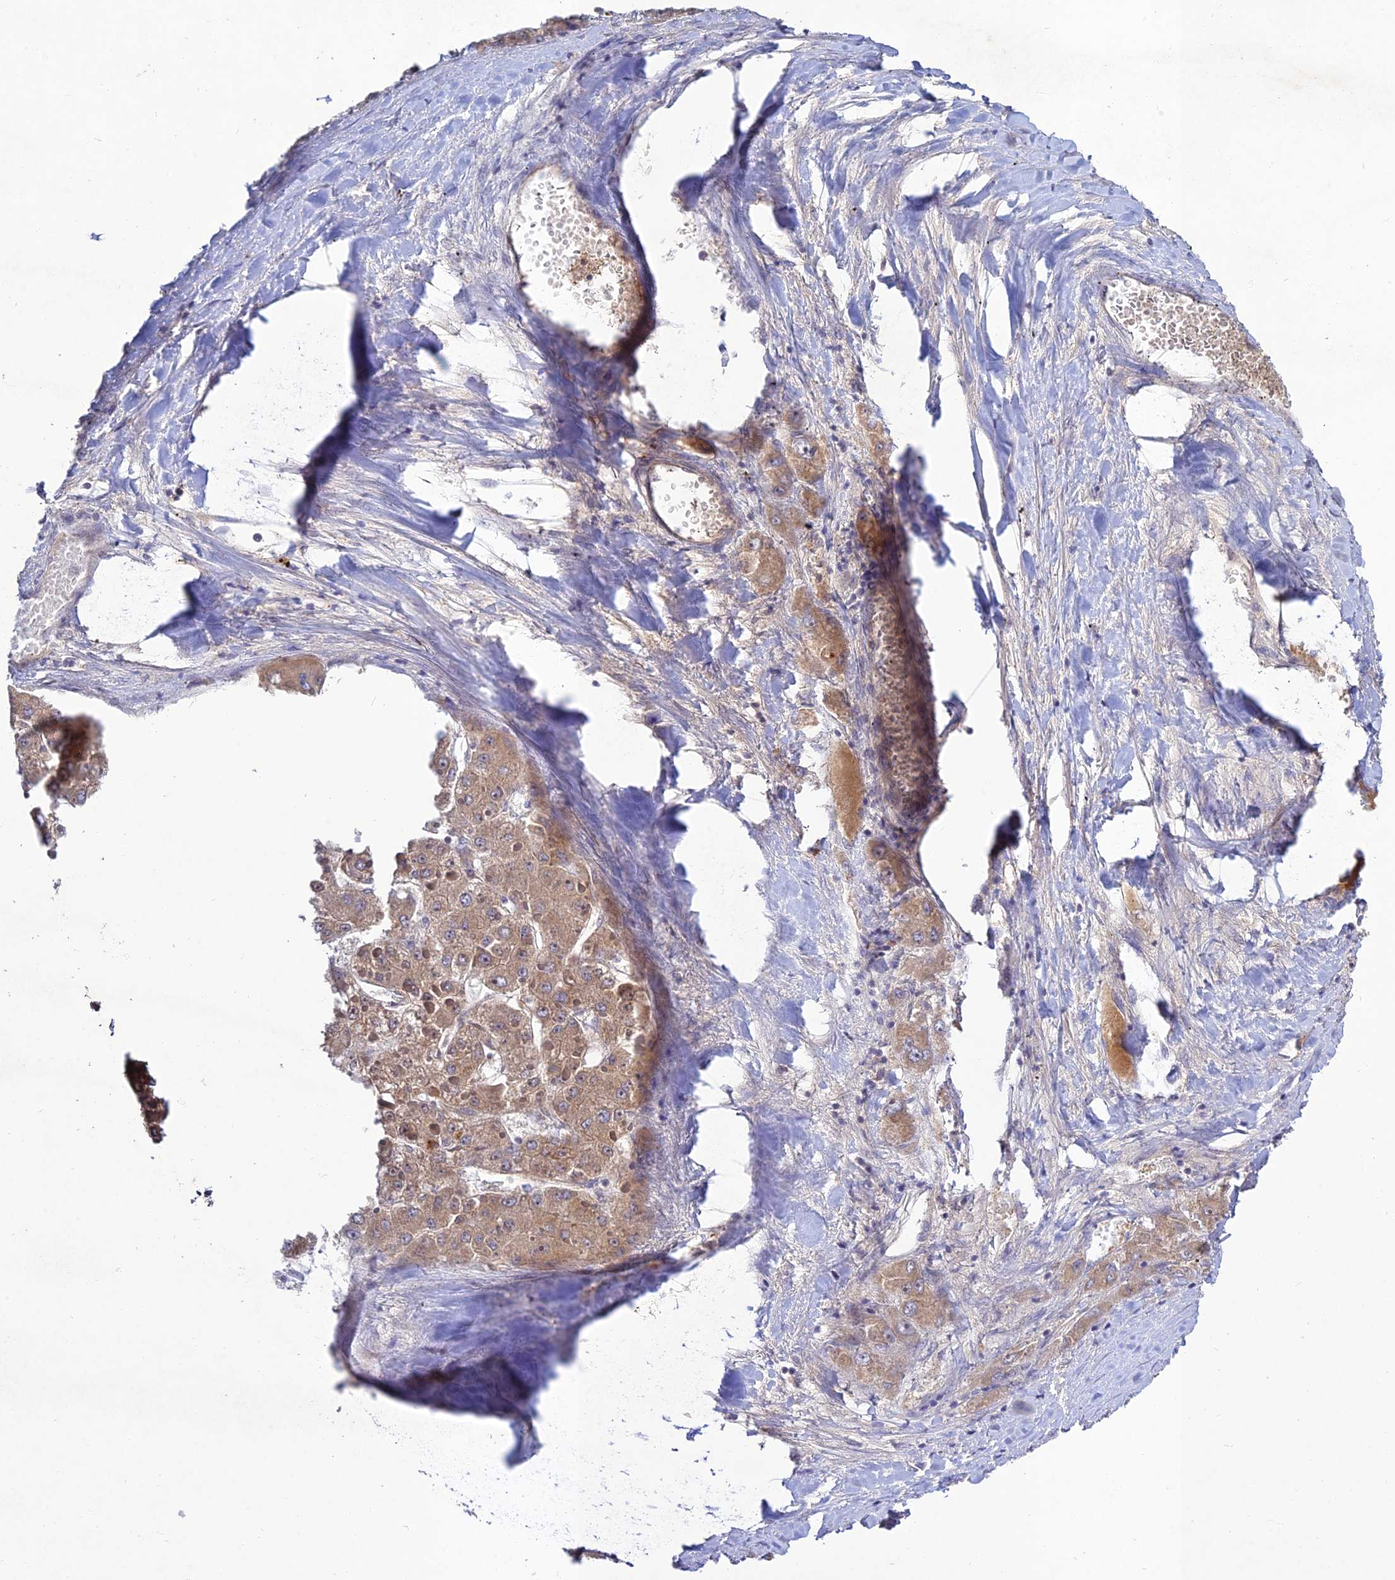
{"staining": {"intensity": "weak", "quantity": ">75%", "location": "cytoplasmic/membranous"}, "tissue": "liver cancer", "cell_type": "Tumor cells", "image_type": "cancer", "snomed": [{"axis": "morphology", "description": "Carcinoma, Hepatocellular, NOS"}, {"axis": "topography", "description": "Liver"}], "caption": "About >75% of tumor cells in liver hepatocellular carcinoma demonstrate weak cytoplasmic/membranous protein positivity as visualized by brown immunohistochemical staining.", "gene": "CHST5", "patient": {"sex": "female", "age": 73}}